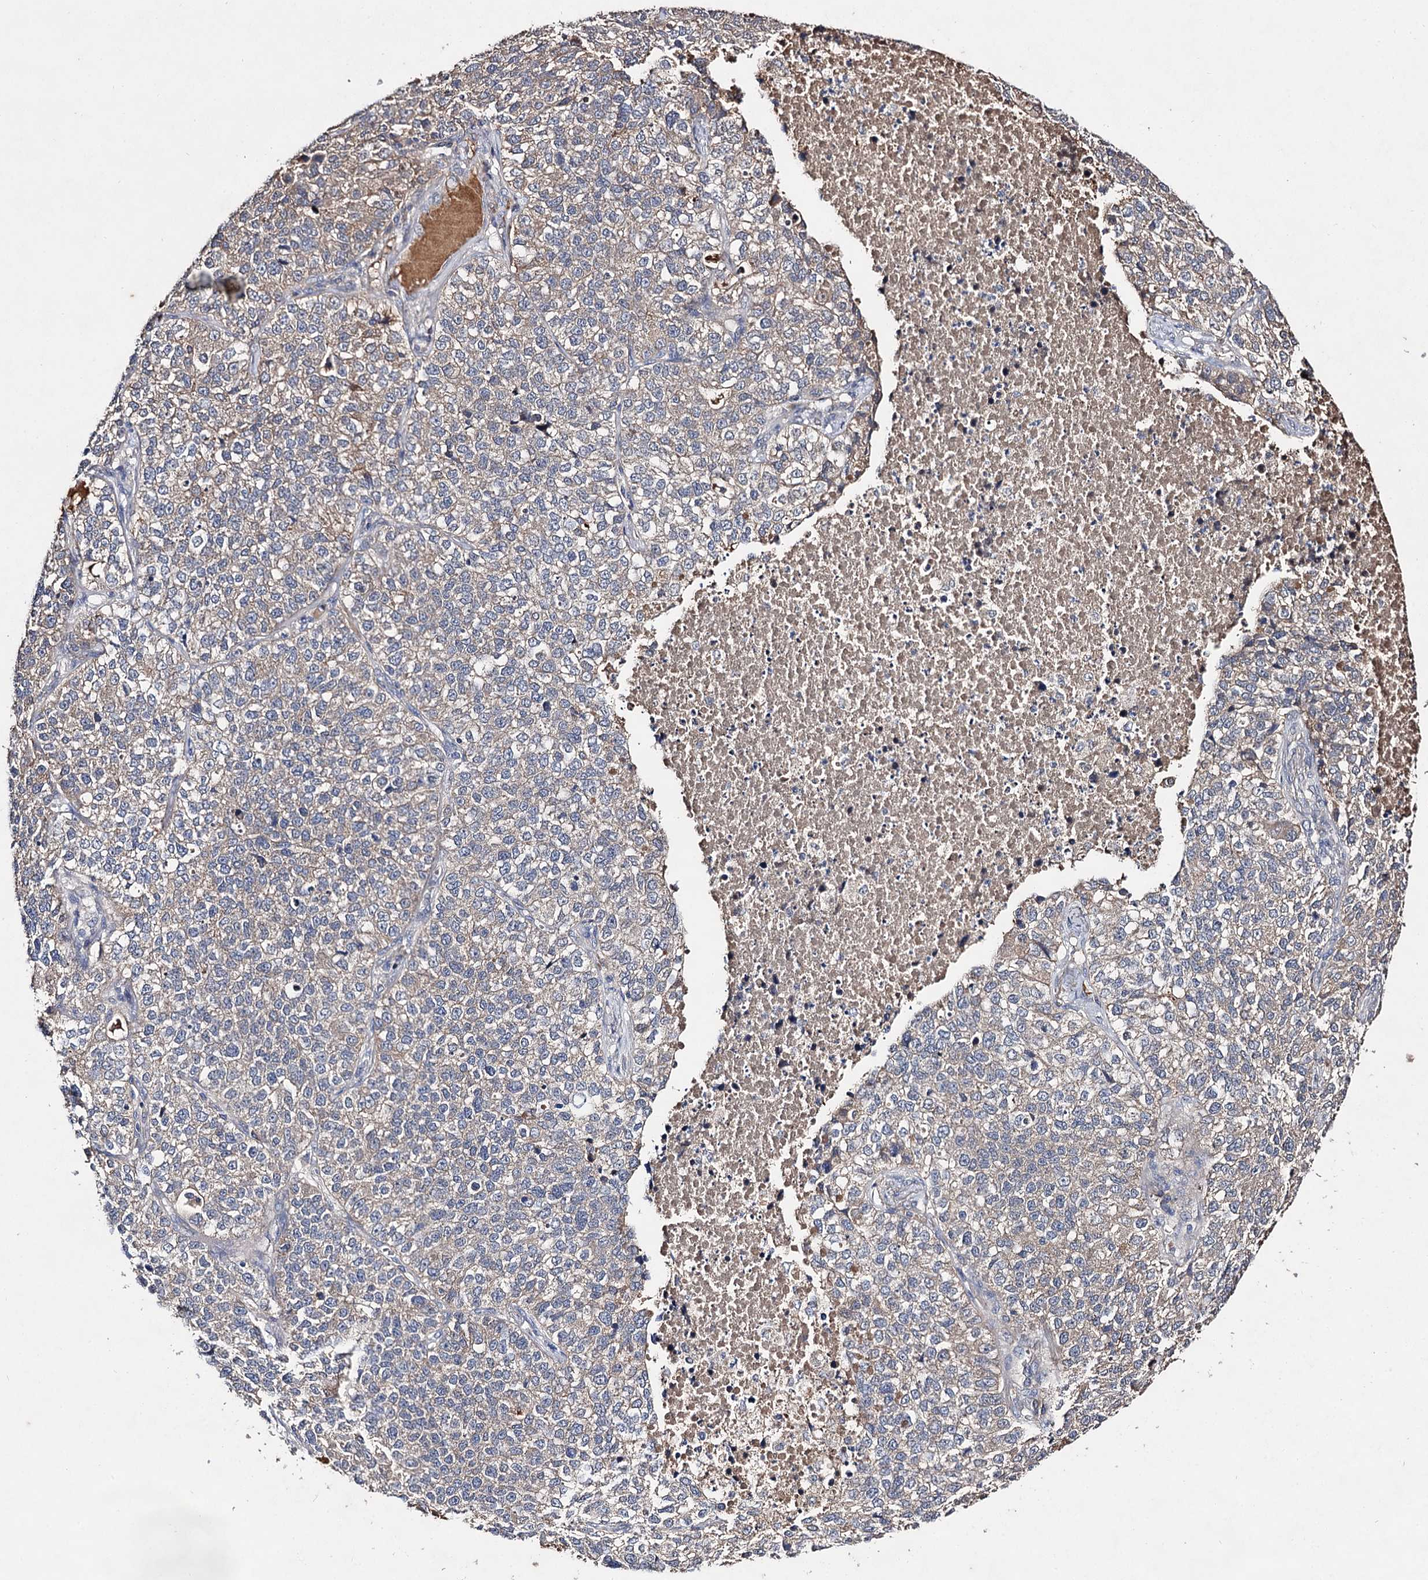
{"staining": {"intensity": "weak", "quantity": "25%-75%", "location": "cytoplasmic/membranous"}, "tissue": "lung cancer", "cell_type": "Tumor cells", "image_type": "cancer", "snomed": [{"axis": "morphology", "description": "Adenocarcinoma, NOS"}, {"axis": "topography", "description": "Lung"}], "caption": "Immunohistochemical staining of human adenocarcinoma (lung) displays weak cytoplasmic/membranous protein expression in approximately 25%-75% of tumor cells.", "gene": "ARFIP2", "patient": {"sex": "male", "age": 49}}